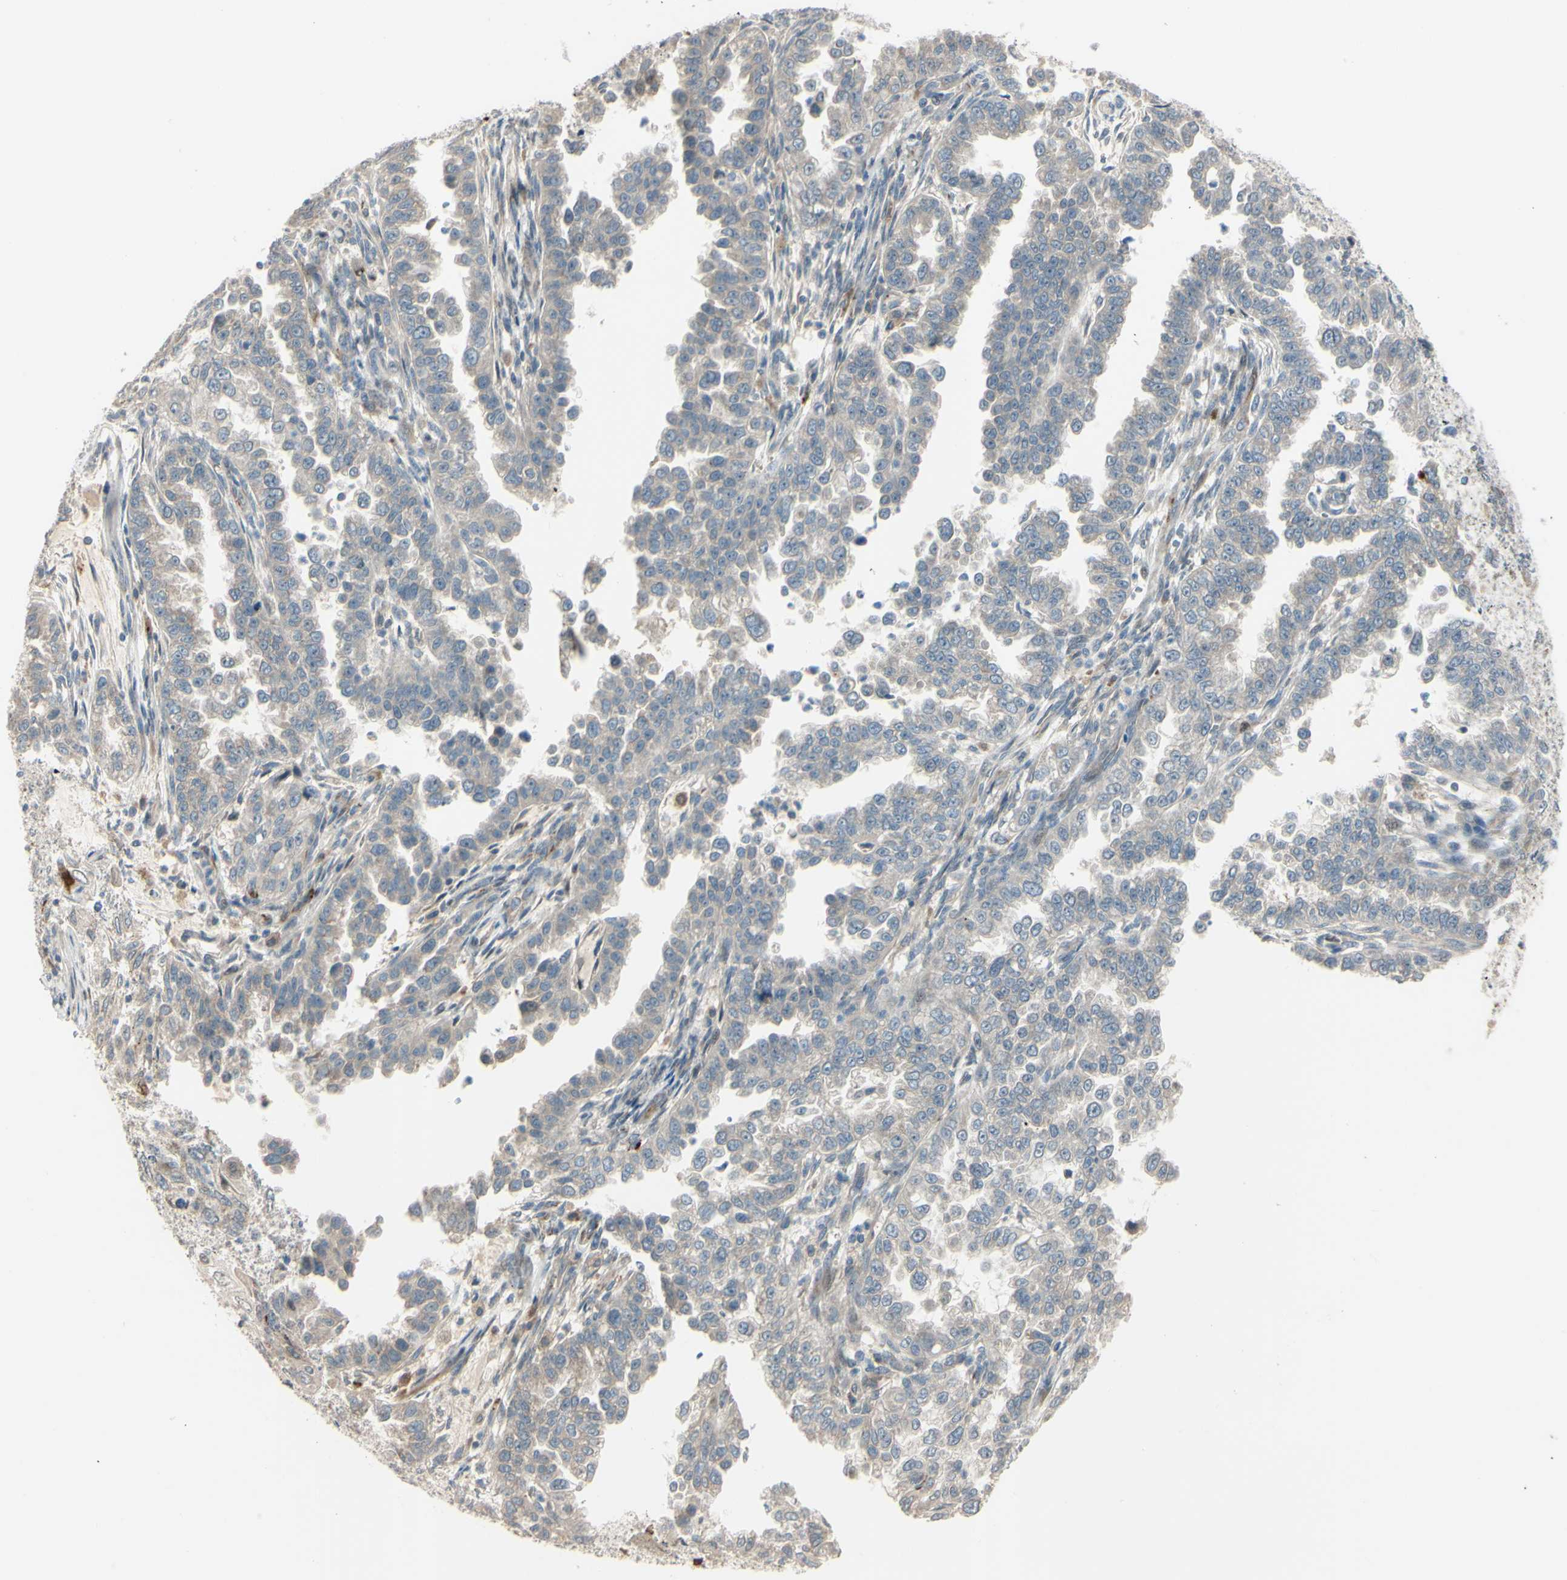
{"staining": {"intensity": "weak", "quantity": "<25%", "location": "cytoplasmic/membranous"}, "tissue": "endometrial cancer", "cell_type": "Tumor cells", "image_type": "cancer", "snomed": [{"axis": "morphology", "description": "Adenocarcinoma, NOS"}, {"axis": "topography", "description": "Endometrium"}], "caption": "Micrograph shows no protein expression in tumor cells of adenocarcinoma (endometrial) tissue.", "gene": "NDFIP1", "patient": {"sex": "female", "age": 85}}